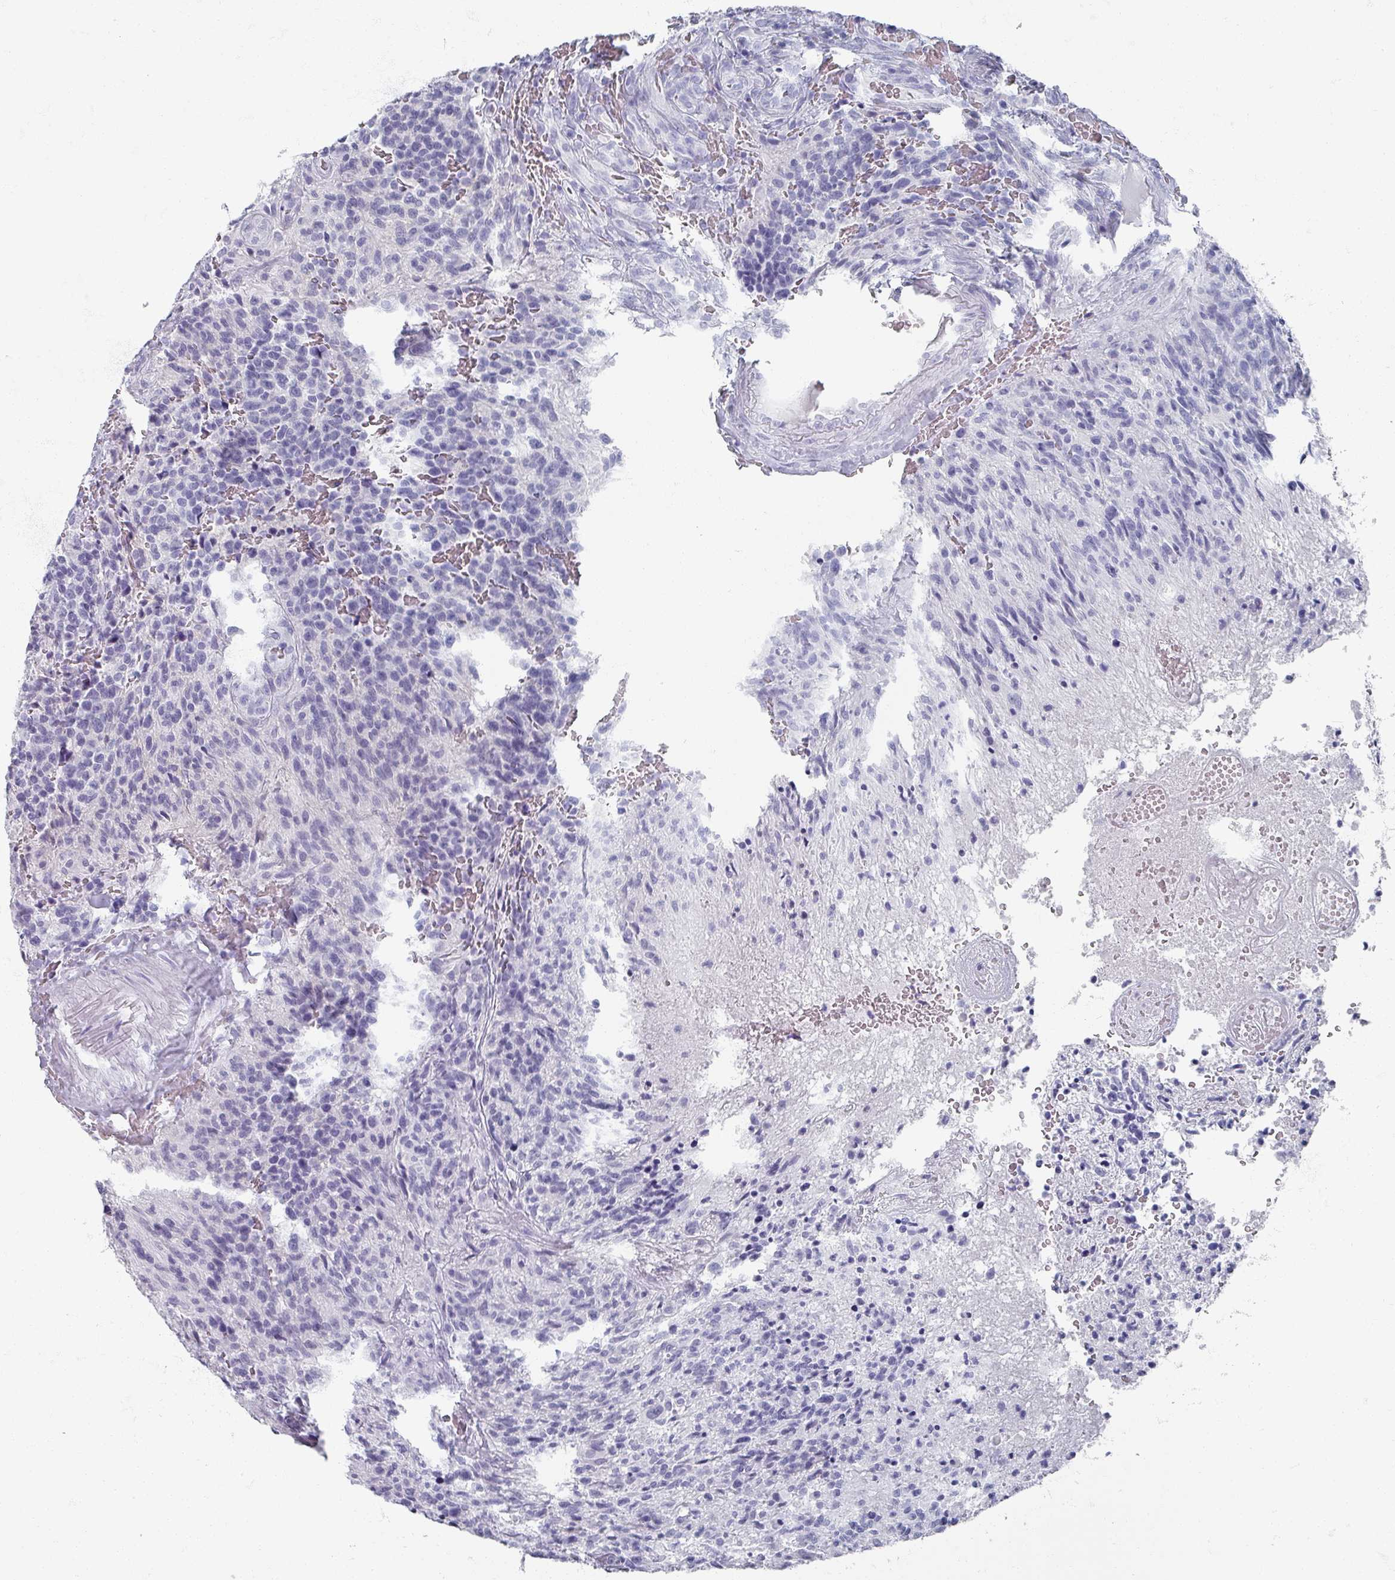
{"staining": {"intensity": "negative", "quantity": "none", "location": "none"}, "tissue": "glioma", "cell_type": "Tumor cells", "image_type": "cancer", "snomed": [{"axis": "morphology", "description": "Glioma, malignant, High grade"}, {"axis": "topography", "description": "Brain"}], "caption": "Image shows no protein expression in tumor cells of glioma tissue. The staining is performed using DAB (3,3'-diaminobenzidine) brown chromogen with nuclei counter-stained in using hematoxylin.", "gene": "OMG", "patient": {"sex": "male", "age": 36}}